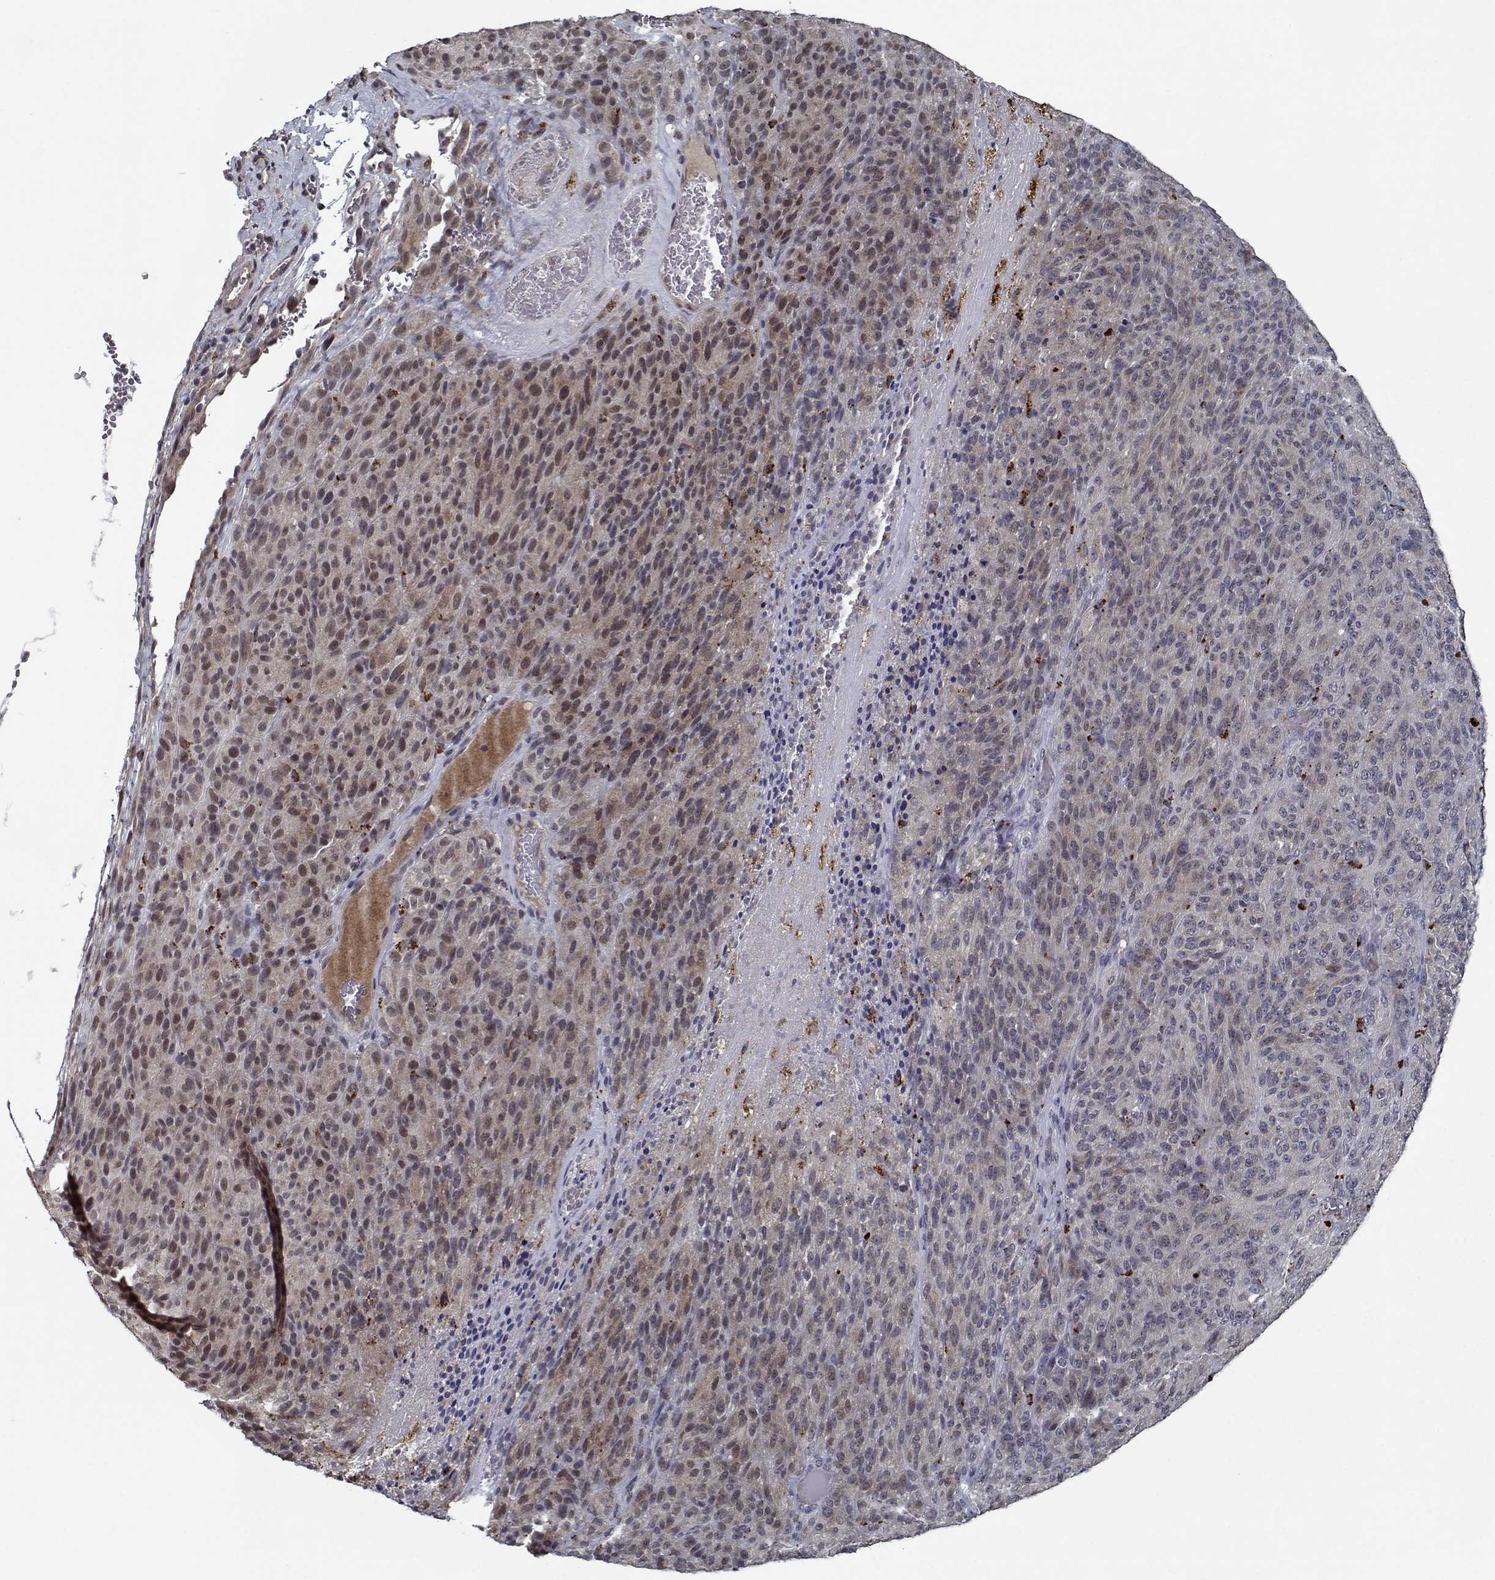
{"staining": {"intensity": "weak", "quantity": "<25%", "location": "cytoplasmic/membranous"}, "tissue": "melanoma", "cell_type": "Tumor cells", "image_type": "cancer", "snomed": [{"axis": "morphology", "description": "Malignant melanoma, Metastatic site"}, {"axis": "topography", "description": "Brain"}], "caption": "Protein analysis of malignant melanoma (metastatic site) reveals no significant expression in tumor cells. (Brightfield microscopy of DAB (3,3'-diaminobenzidine) immunohistochemistry (IHC) at high magnification).", "gene": "NLK", "patient": {"sex": "female", "age": 56}}